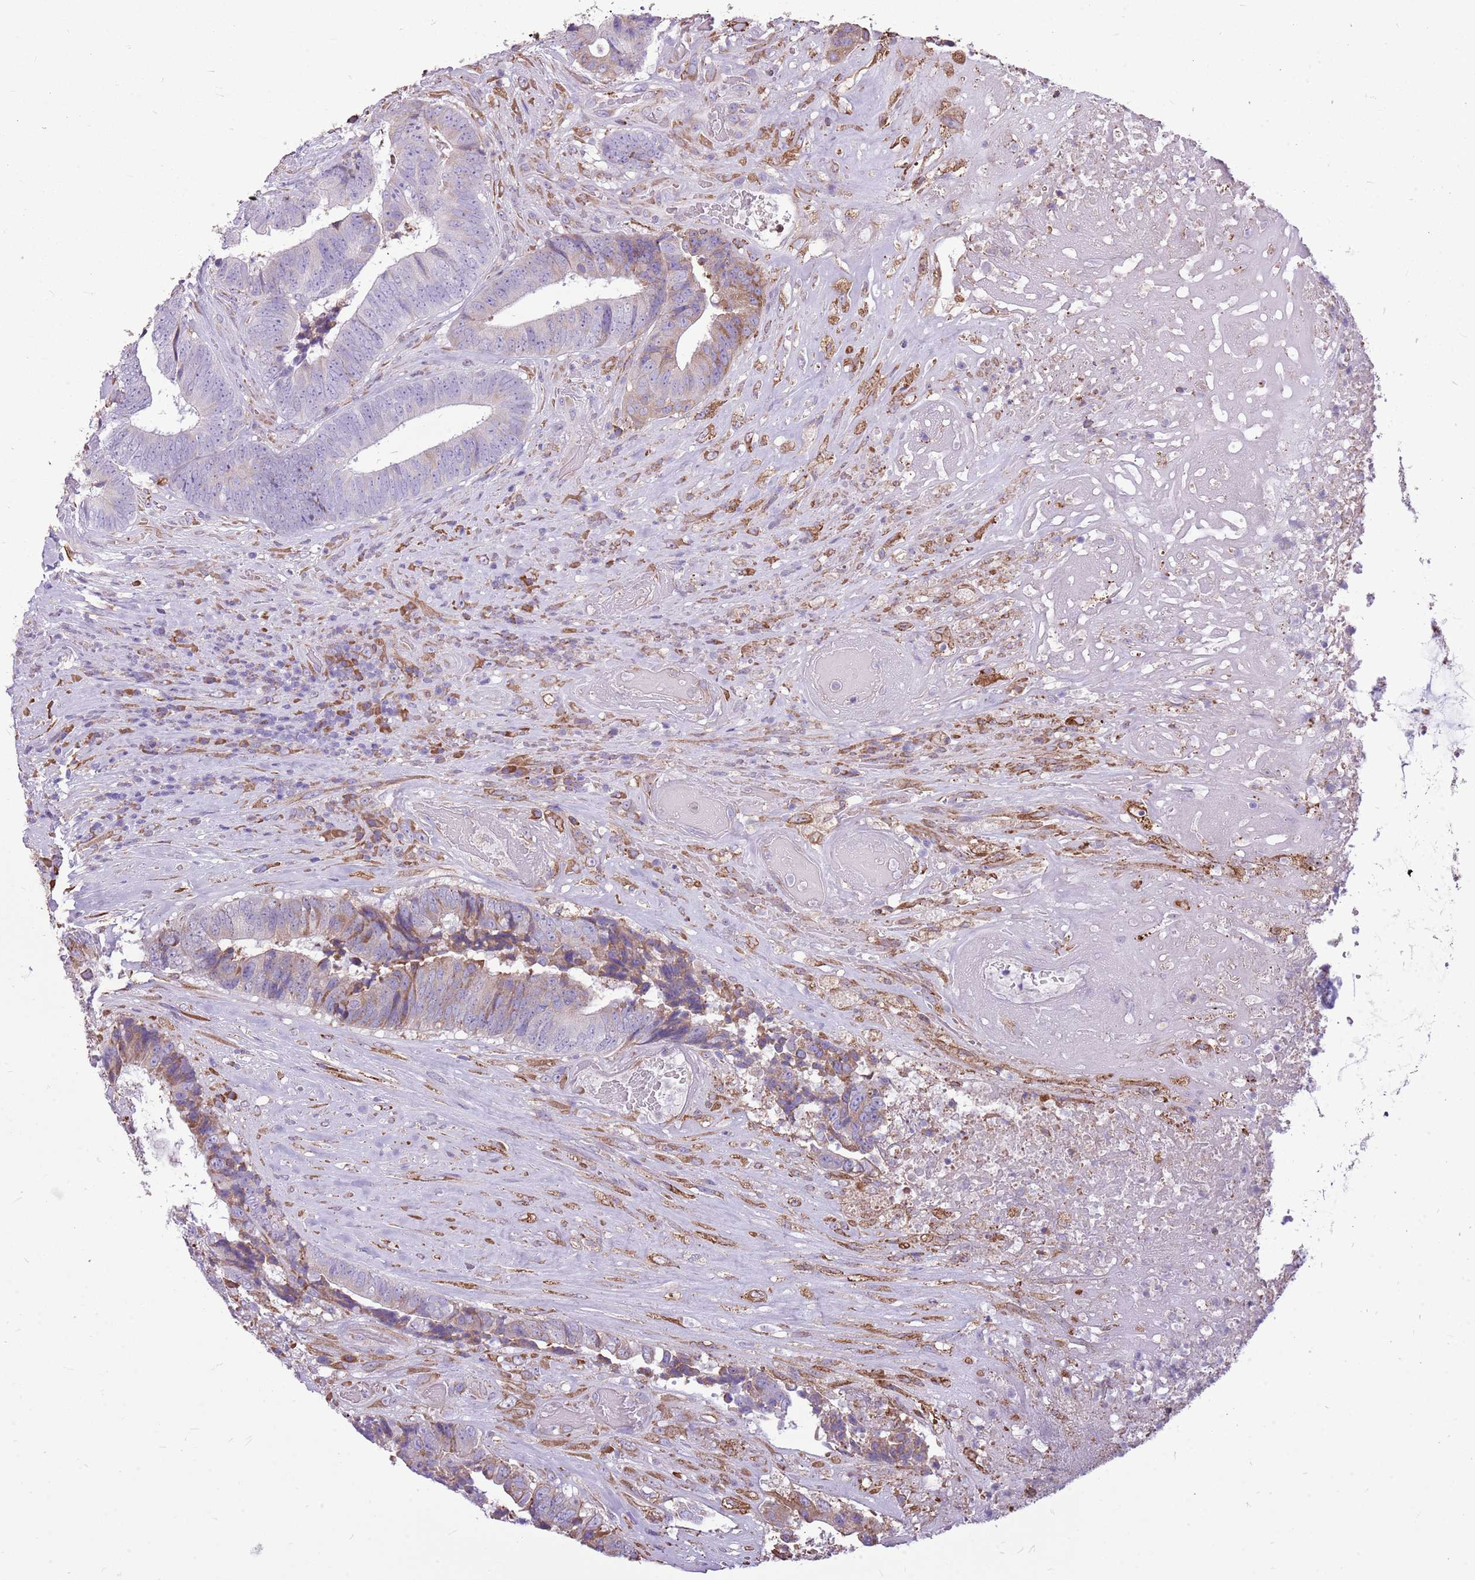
{"staining": {"intensity": "weak", "quantity": "<25%", "location": "cytoplasmic/membranous"}, "tissue": "colorectal cancer", "cell_type": "Tumor cells", "image_type": "cancer", "snomed": [{"axis": "morphology", "description": "Adenocarcinoma, NOS"}, {"axis": "topography", "description": "Rectum"}], "caption": "Immunohistochemical staining of human adenocarcinoma (colorectal) exhibits no significant staining in tumor cells.", "gene": "KCTD19", "patient": {"sex": "male", "age": 72}}